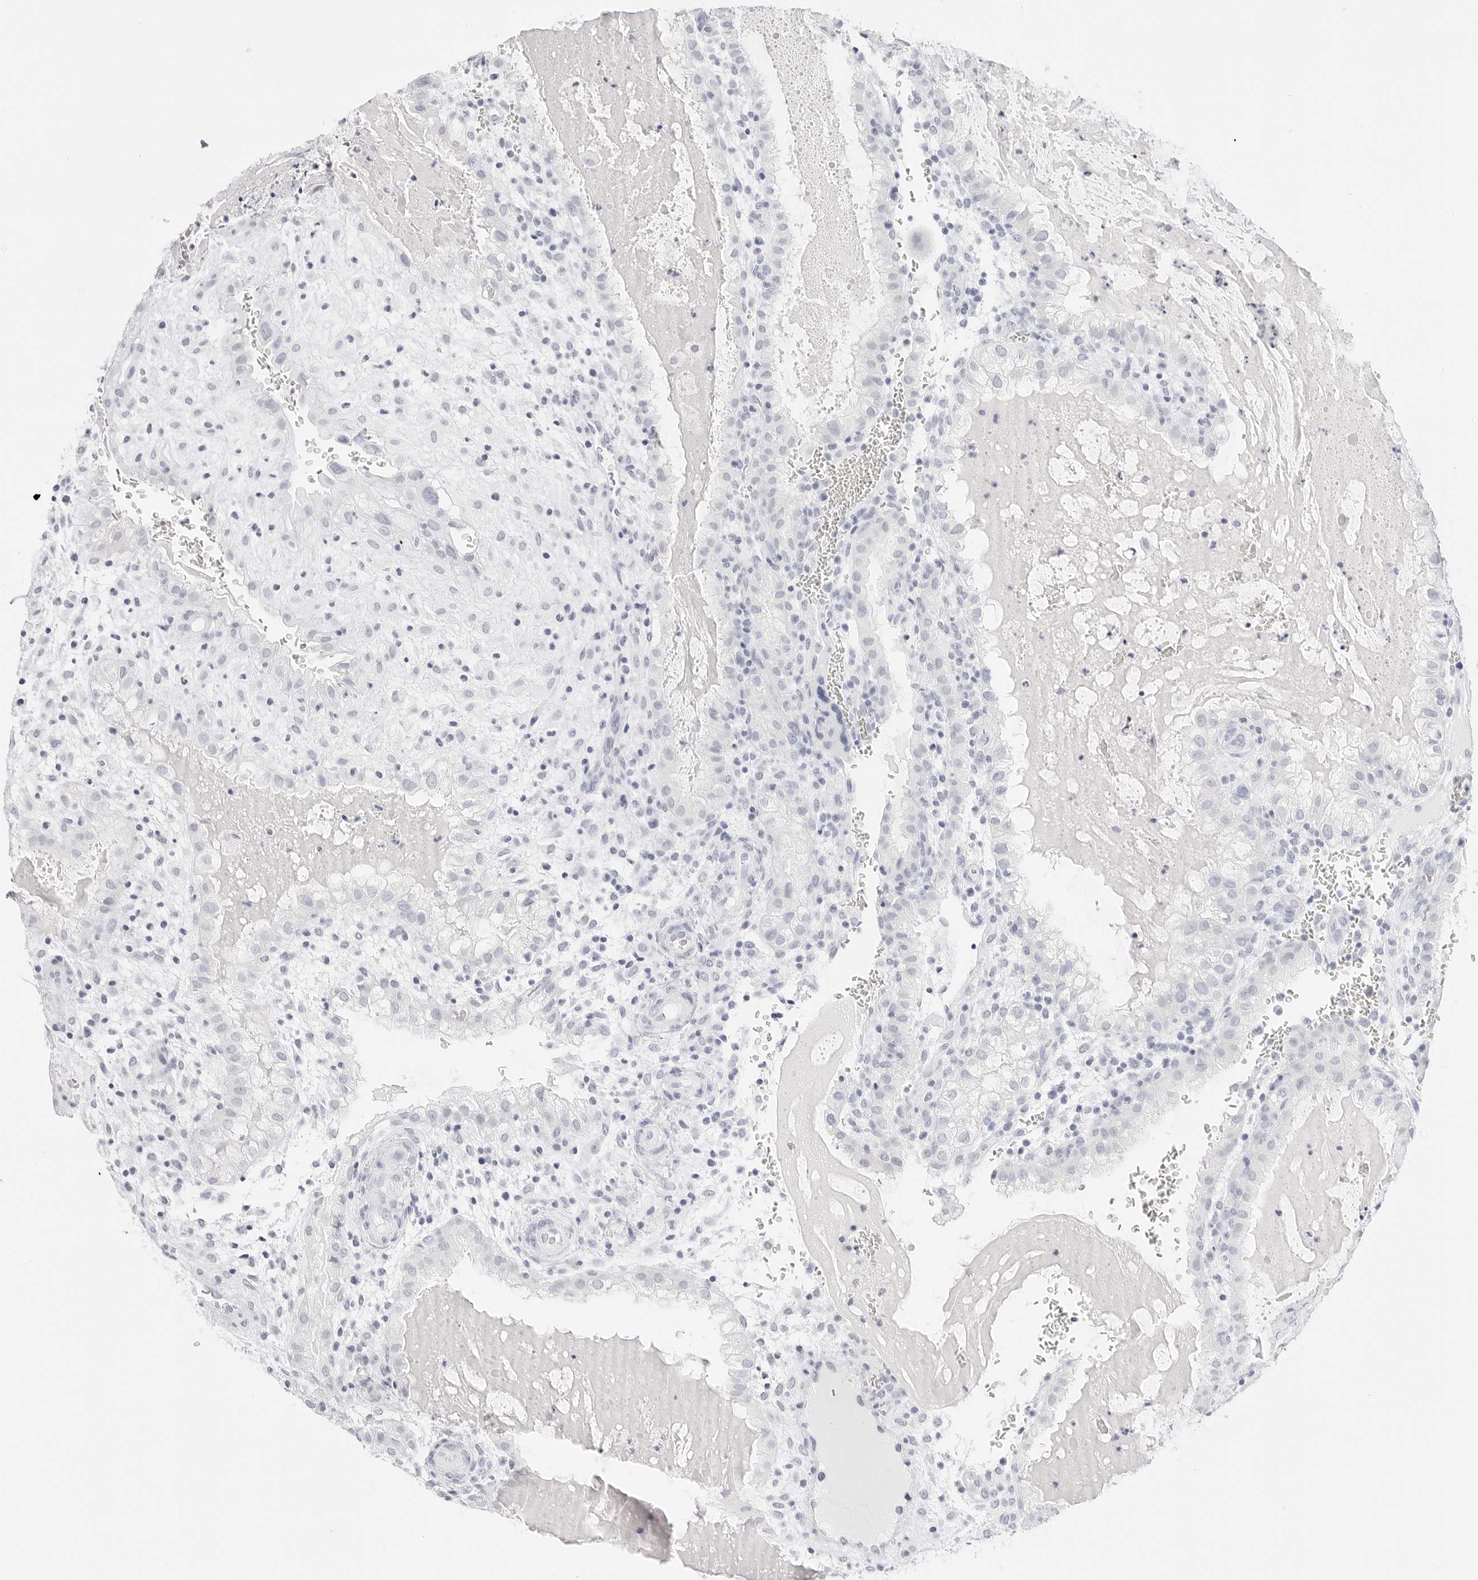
{"staining": {"intensity": "negative", "quantity": "none", "location": "none"}, "tissue": "placenta", "cell_type": "Decidual cells", "image_type": "normal", "snomed": [{"axis": "morphology", "description": "Normal tissue, NOS"}, {"axis": "topography", "description": "Placenta"}], "caption": "Placenta was stained to show a protein in brown. There is no significant staining in decidual cells. (DAB (3,3'-diaminobenzidine) IHC with hematoxylin counter stain).", "gene": "TFF2", "patient": {"sex": "female", "age": 35}}